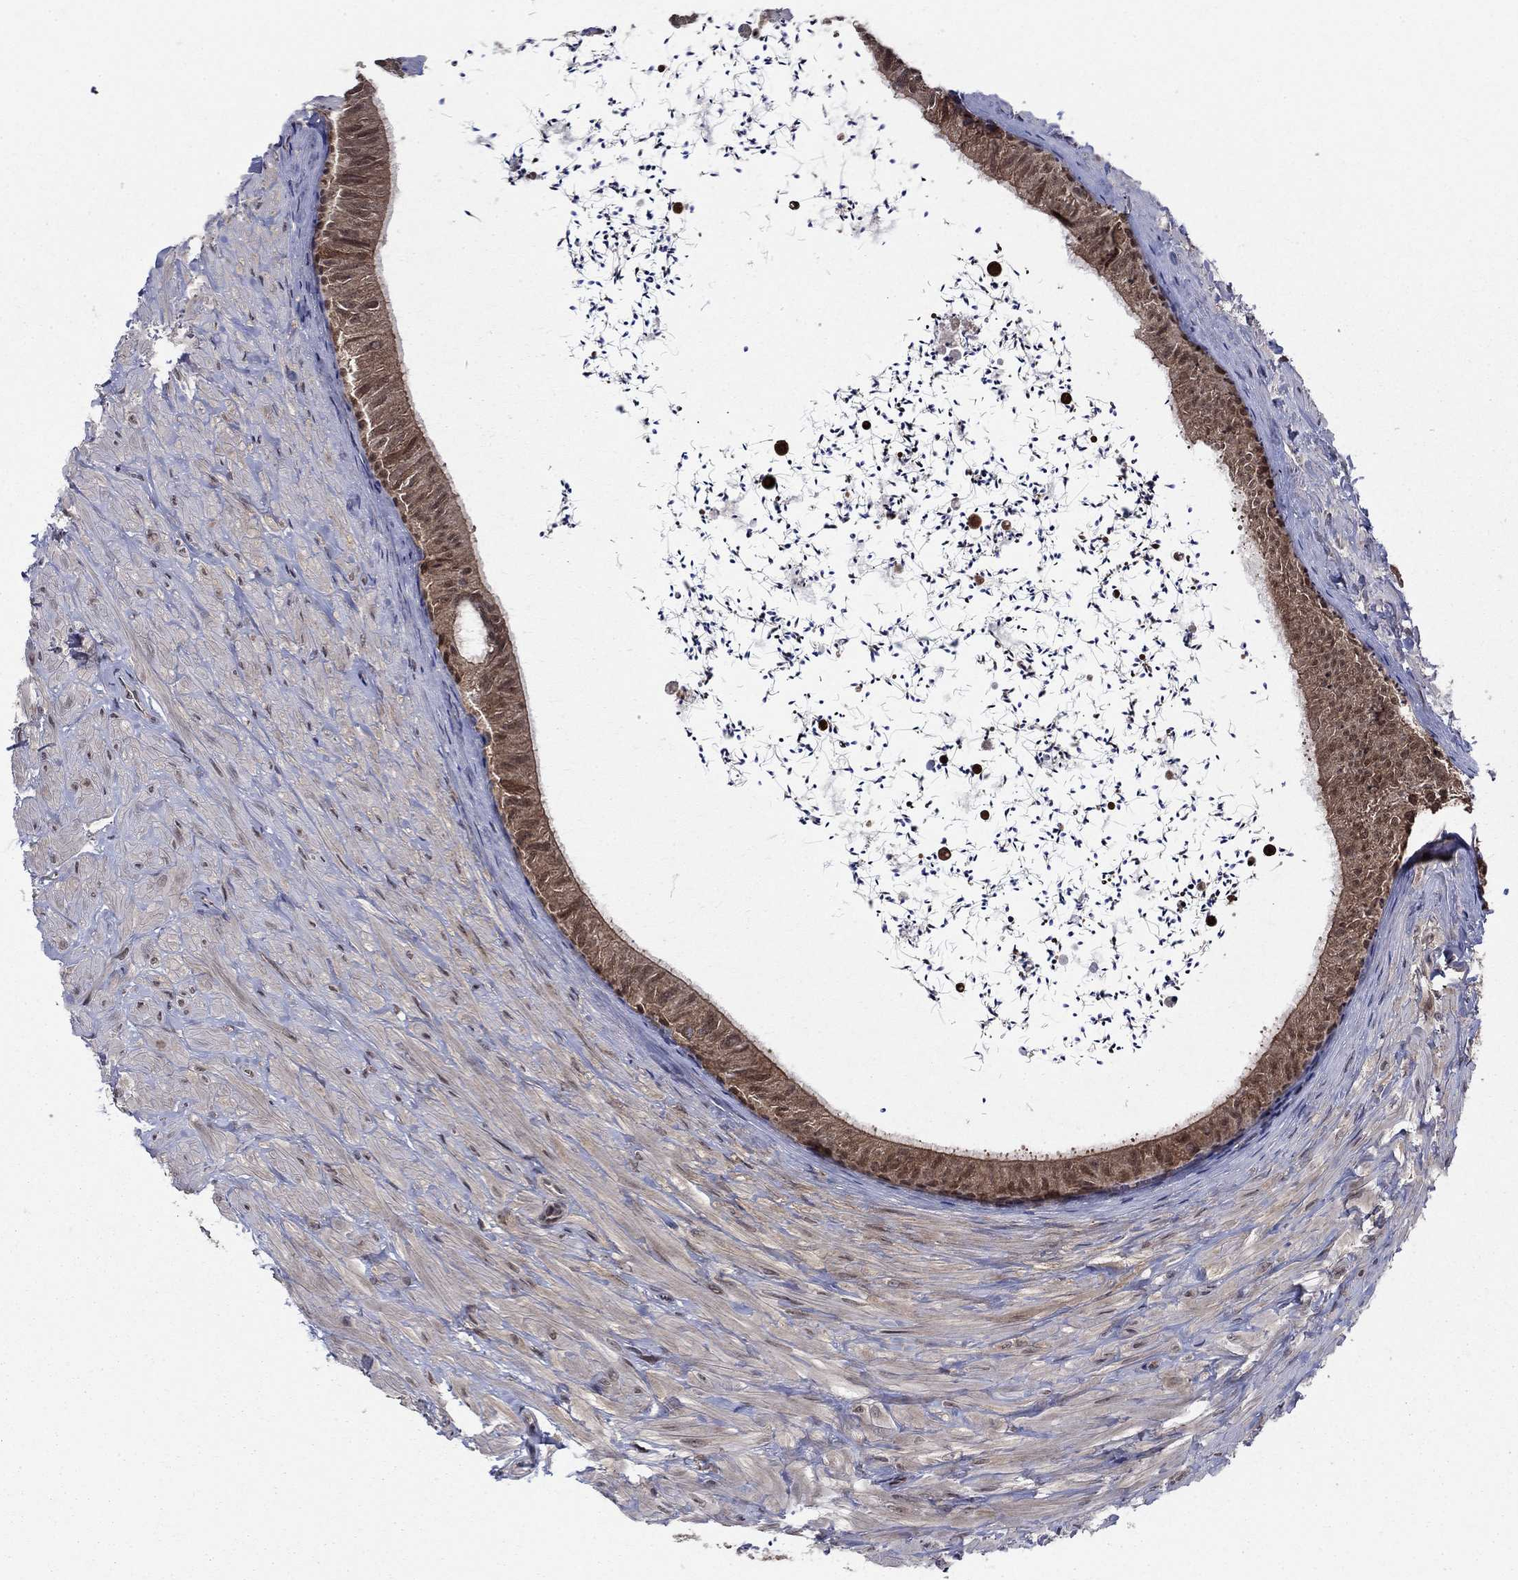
{"staining": {"intensity": "moderate", "quantity": ">75%", "location": "cytoplasmic/membranous"}, "tissue": "epididymis", "cell_type": "Glandular cells", "image_type": "normal", "snomed": [{"axis": "morphology", "description": "Normal tissue, NOS"}, {"axis": "topography", "description": "Epididymis"}], "caption": "A brown stain labels moderate cytoplasmic/membranous positivity of a protein in glandular cells of normal human epididymis.", "gene": "CACYBP", "patient": {"sex": "male", "age": 32}}